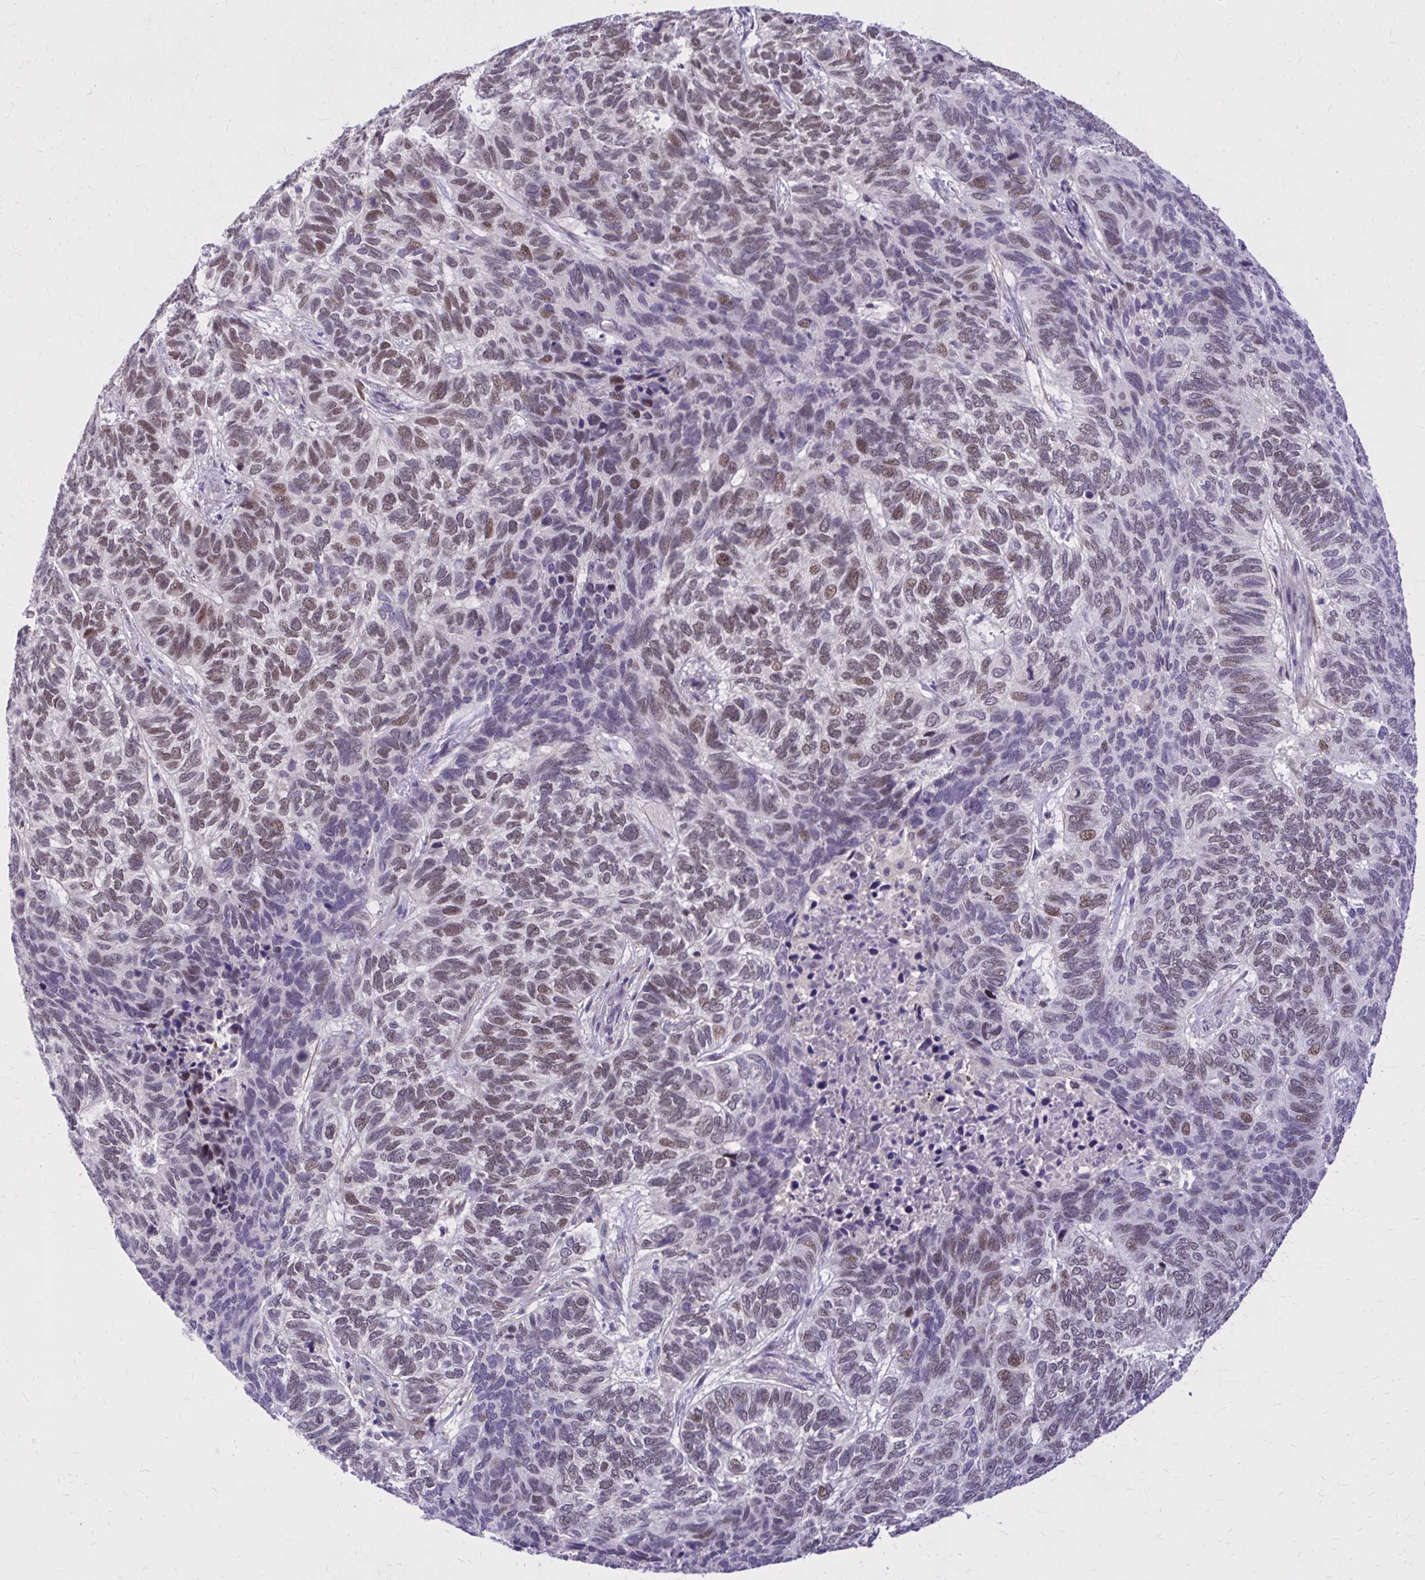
{"staining": {"intensity": "moderate", "quantity": "25%-75%", "location": "nuclear"}, "tissue": "skin cancer", "cell_type": "Tumor cells", "image_type": "cancer", "snomed": [{"axis": "morphology", "description": "Basal cell carcinoma"}, {"axis": "topography", "description": "Skin"}], "caption": "Immunohistochemical staining of human basal cell carcinoma (skin) exhibits medium levels of moderate nuclear positivity in approximately 25%-75% of tumor cells.", "gene": "ZBTB25", "patient": {"sex": "female", "age": 65}}